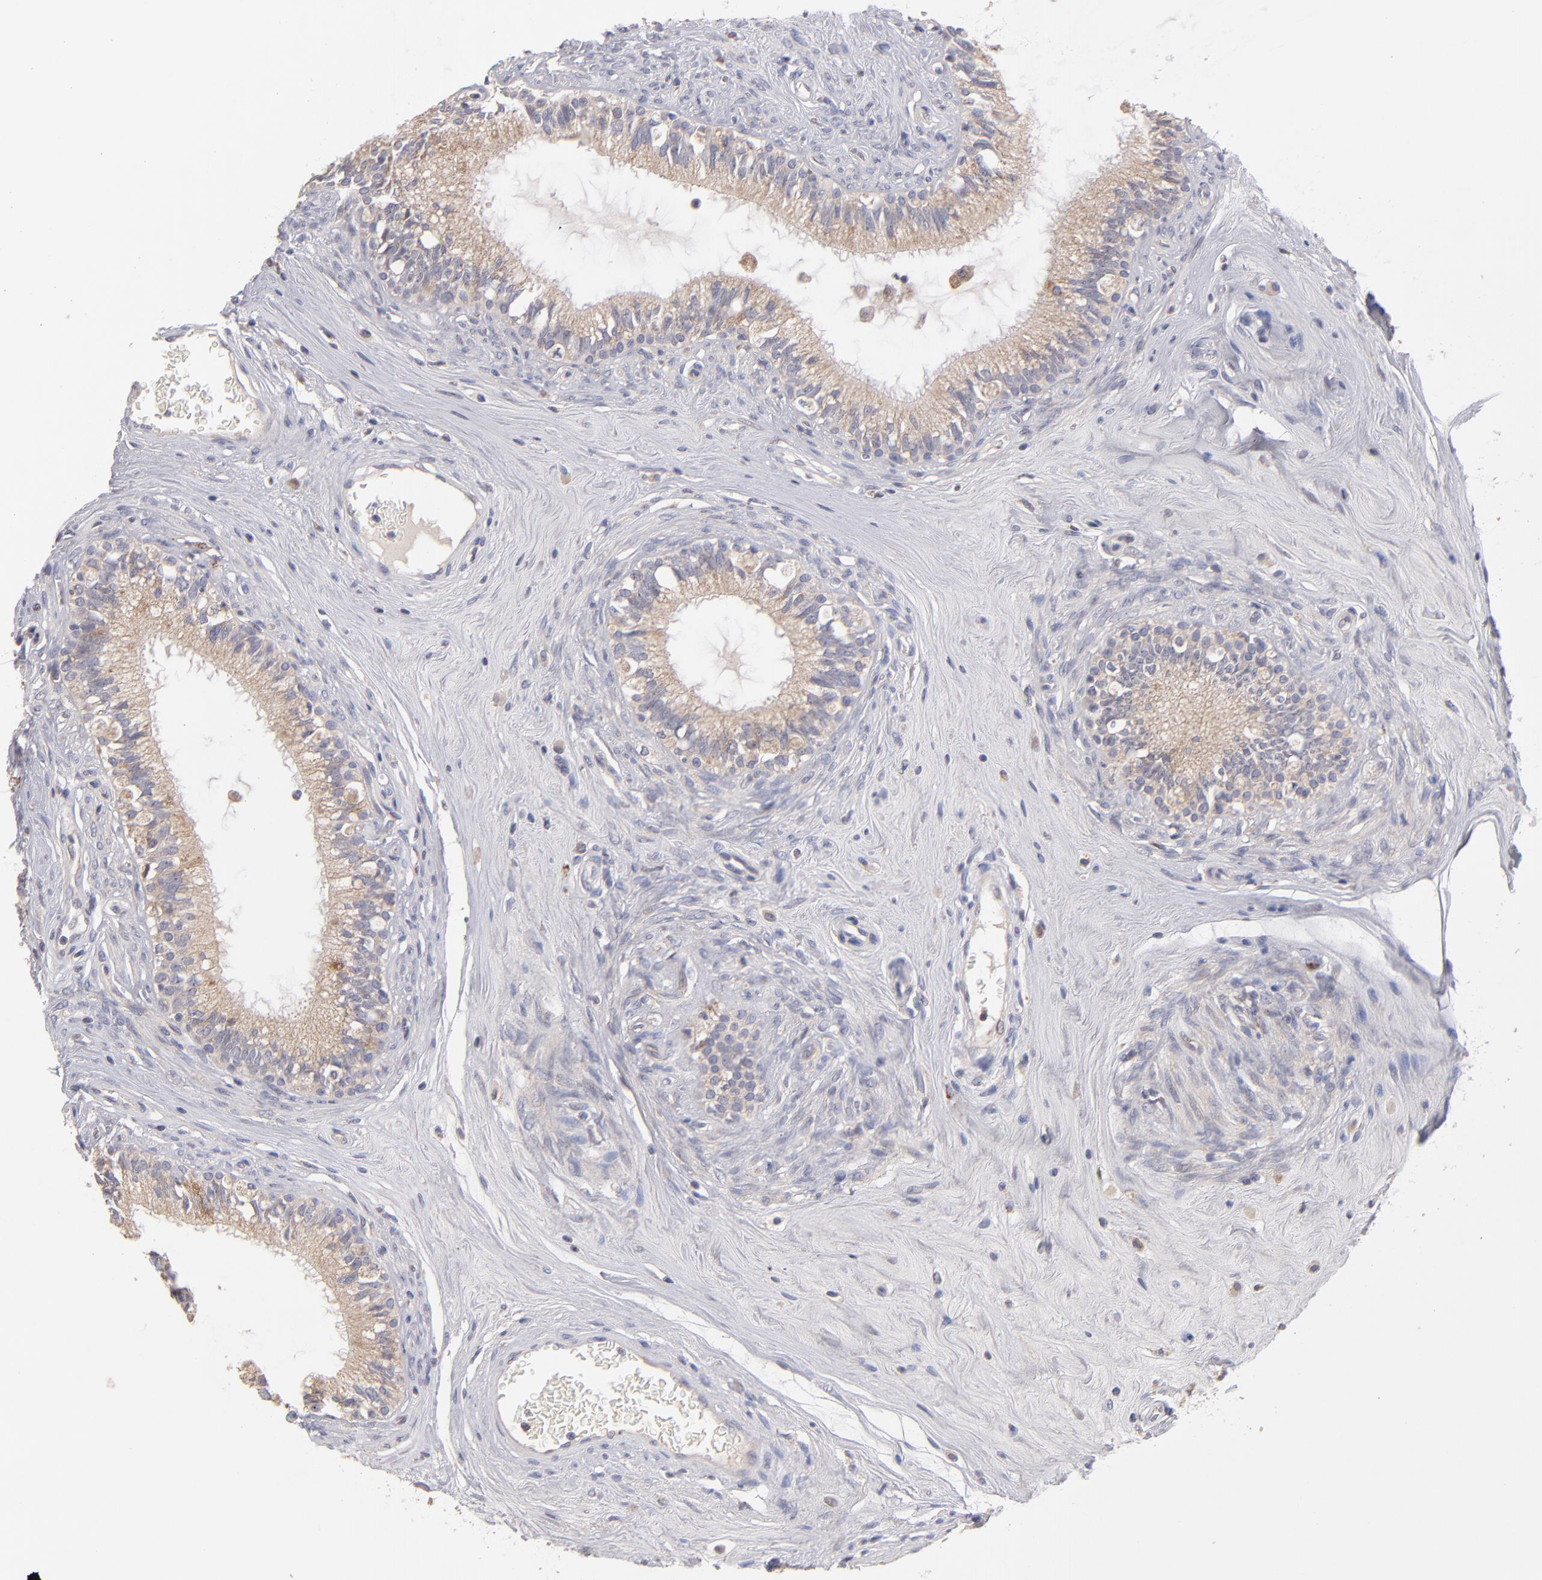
{"staining": {"intensity": "weak", "quantity": ">75%", "location": "cytoplasmic/membranous"}, "tissue": "epididymis", "cell_type": "Glandular cells", "image_type": "normal", "snomed": [{"axis": "morphology", "description": "Normal tissue, NOS"}, {"axis": "morphology", "description": "Inflammation, NOS"}, {"axis": "topography", "description": "Epididymis"}], "caption": "Glandular cells demonstrate low levels of weak cytoplasmic/membranous expression in about >75% of cells in normal human epididymis.", "gene": "HCCS", "patient": {"sex": "male", "age": 84}}